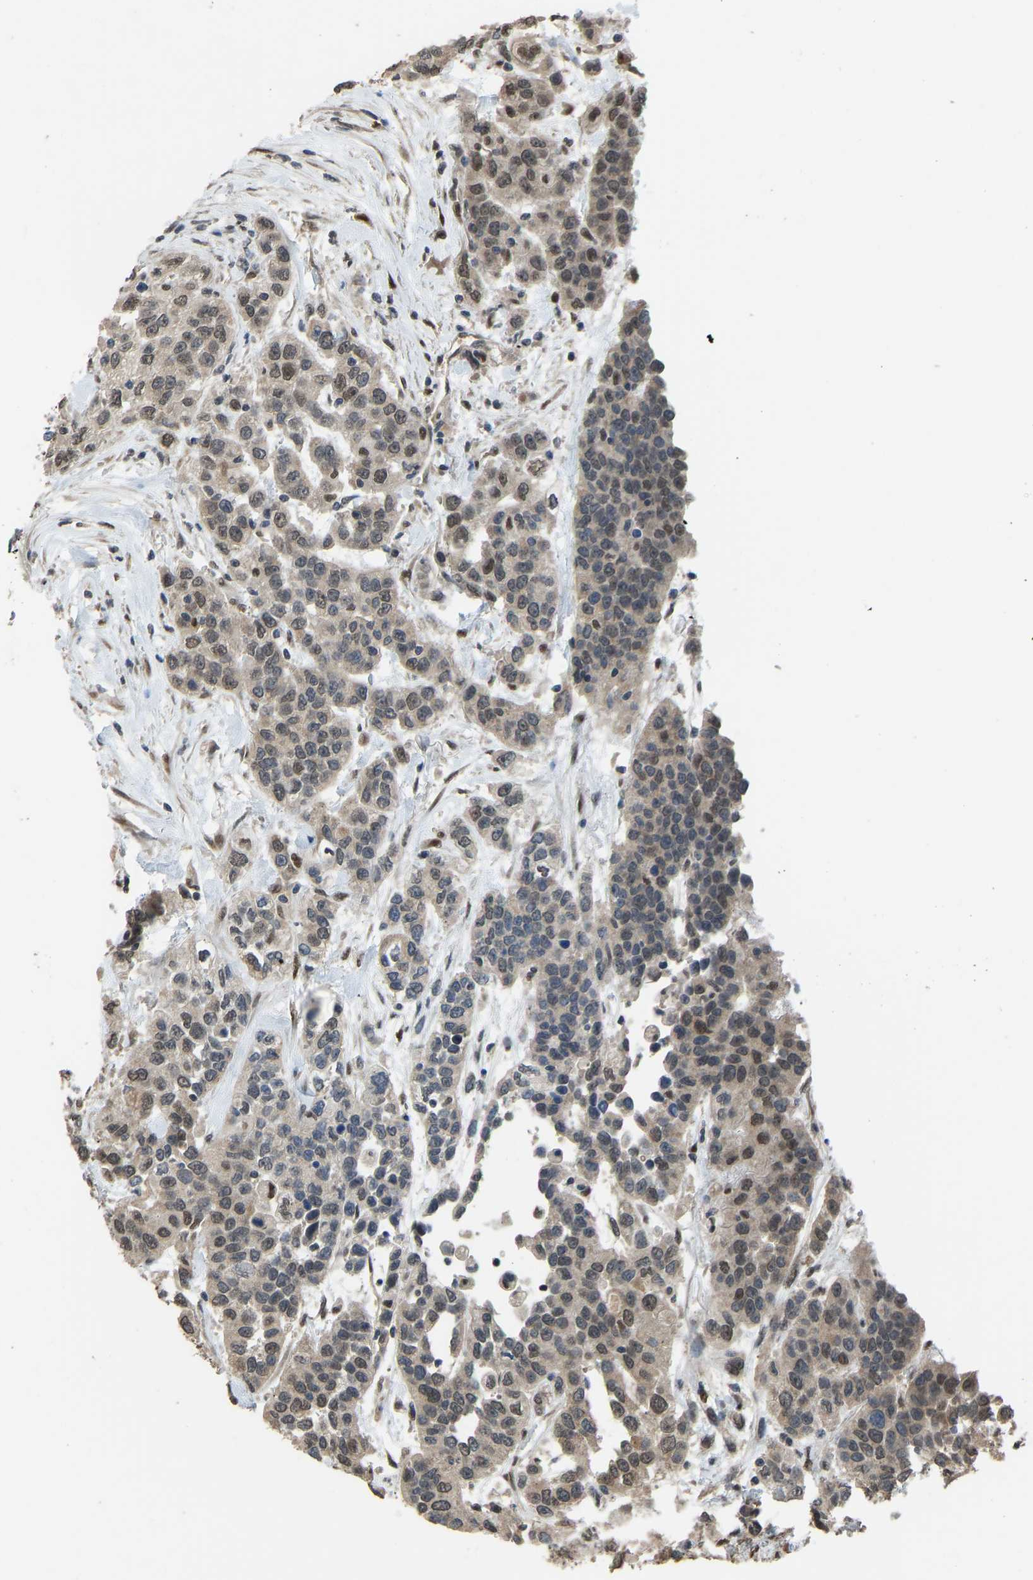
{"staining": {"intensity": "moderate", "quantity": "25%-75%", "location": "nuclear"}, "tissue": "urothelial cancer", "cell_type": "Tumor cells", "image_type": "cancer", "snomed": [{"axis": "morphology", "description": "Urothelial carcinoma, High grade"}, {"axis": "topography", "description": "Urinary bladder"}], "caption": "Protein analysis of urothelial cancer tissue displays moderate nuclear positivity in approximately 25%-75% of tumor cells.", "gene": "KPNA6", "patient": {"sex": "female", "age": 80}}